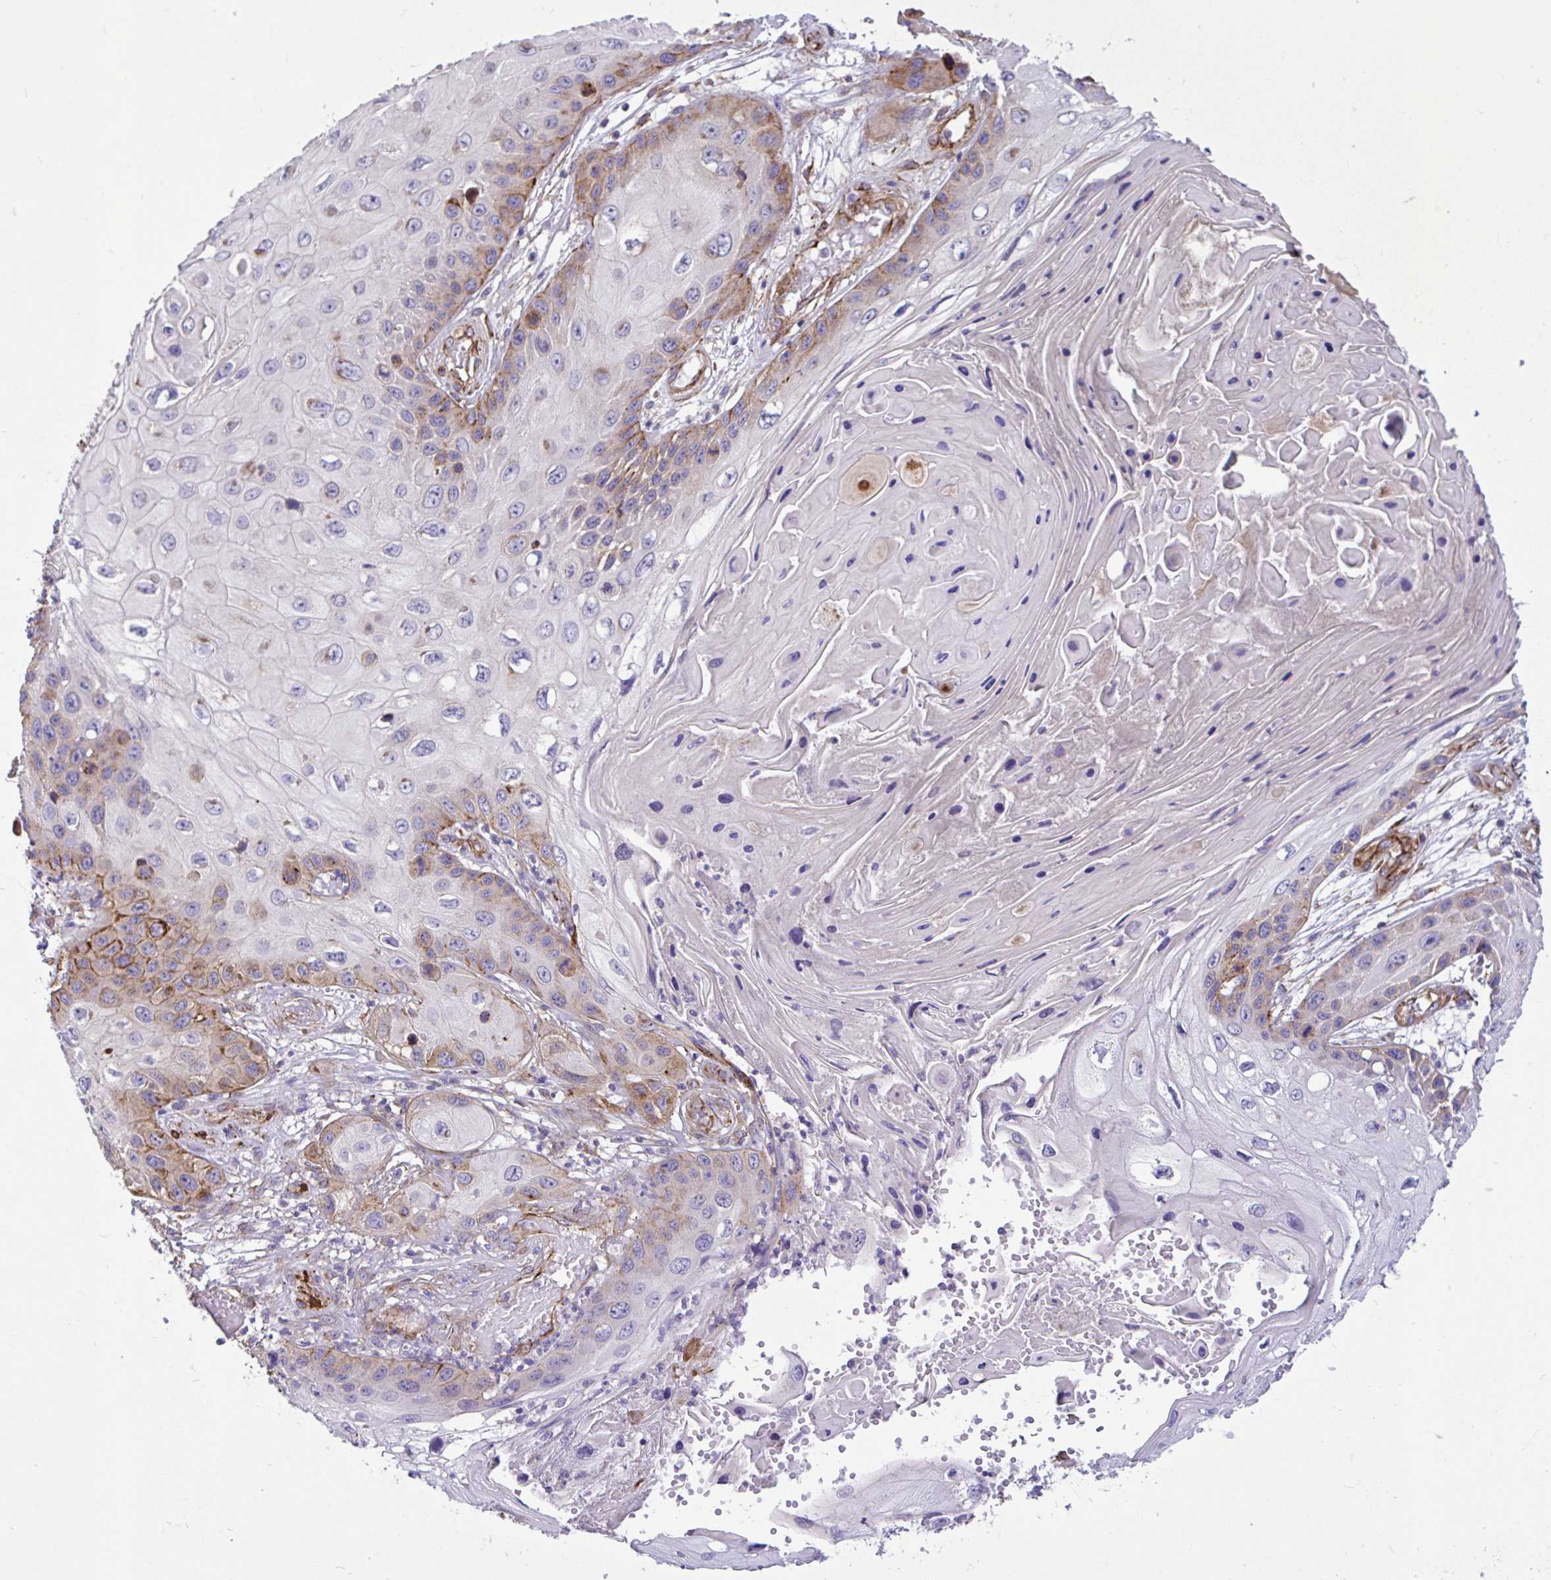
{"staining": {"intensity": "moderate", "quantity": "25%-75%", "location": "cytoplasmic/membranous"}, "tissue": "skin cancer", "cell_type": "Tumor cells", "image_type": "cancer", "snomed": [{"axis": "morphology", "description": "Squamous cell carcinoma, NOS"}, {"axis": "topography", "description": "Skin"}, {"axis": "topography", "description": "Vulva"}], "caption": "There is medium levels of moderate cytoplasmic/membranous staining in tumor cells of skin cancer, as demonstrated by immunohistochemical staining (brown color).", "gene": "PTPRK", "patient": {"sex": "female", "age": 44}}